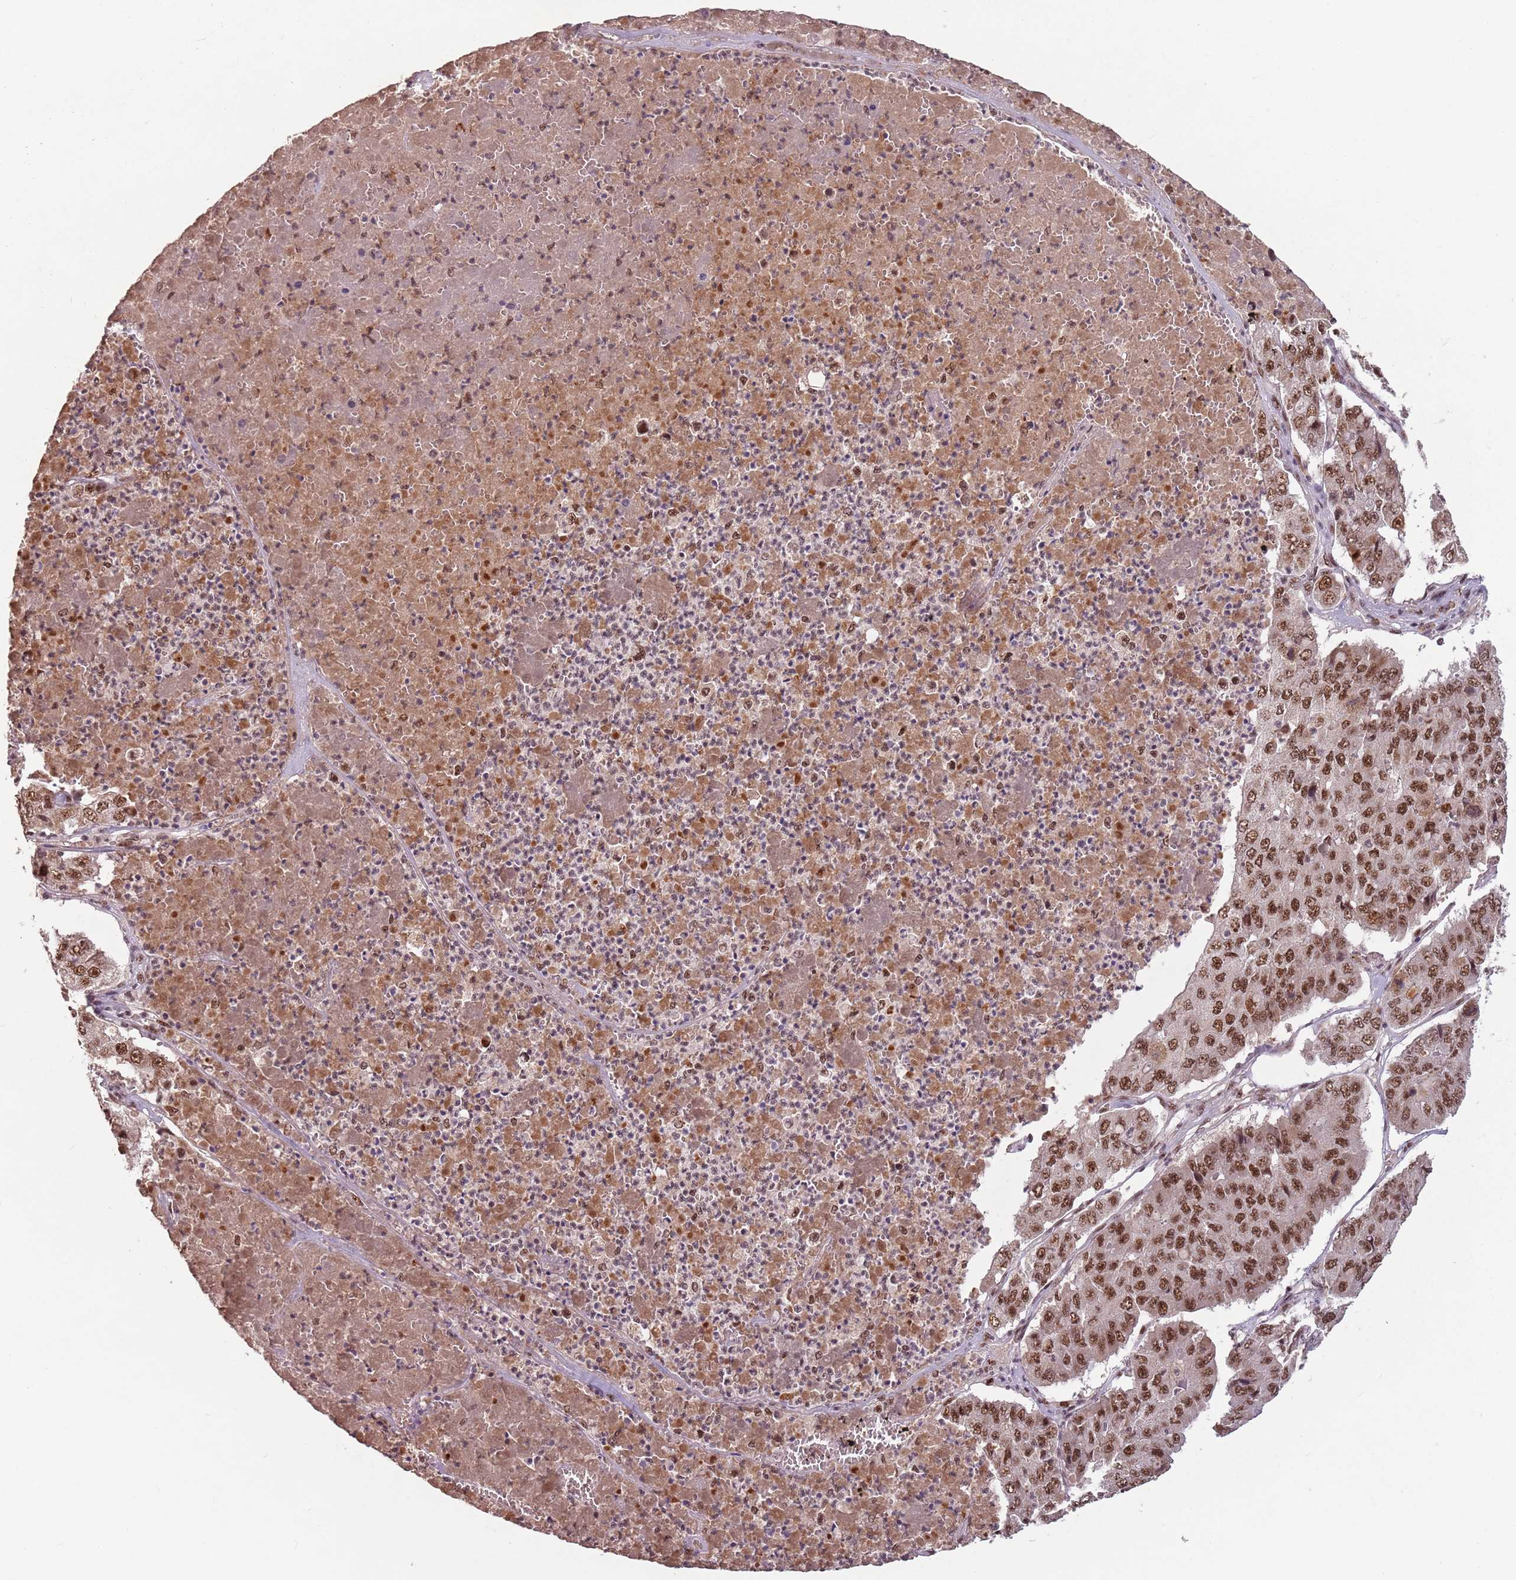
{"staining": {"intensity": "moderate", "quantity": ">75%", "location": "cytoplasmic/membranous,nuclear"}, "tissue": "pancreatic cancer", "cell_type": "Tumor cells", "image_type": "cancer", "snomed": [{"axis": "morphology", "description": "Adenocarcinoma, NOS"}, {"axis": "topography", "description": "Pancreas"}], "caption": "The histopathology image exhibits a brown stain indicating the presence of a protein in the cytoplasmic/membranous and nuclear of tumor cells in adenocarcinoma (pancreatic). The protein is stained brown, and the nuclei are stained in blue (DAB (3,3'-diaminobenzidine) IHC with brightfield microscopy, high magnification).", "gene": "NCBP1", "patient": {"sex": "male", "age": 50}}